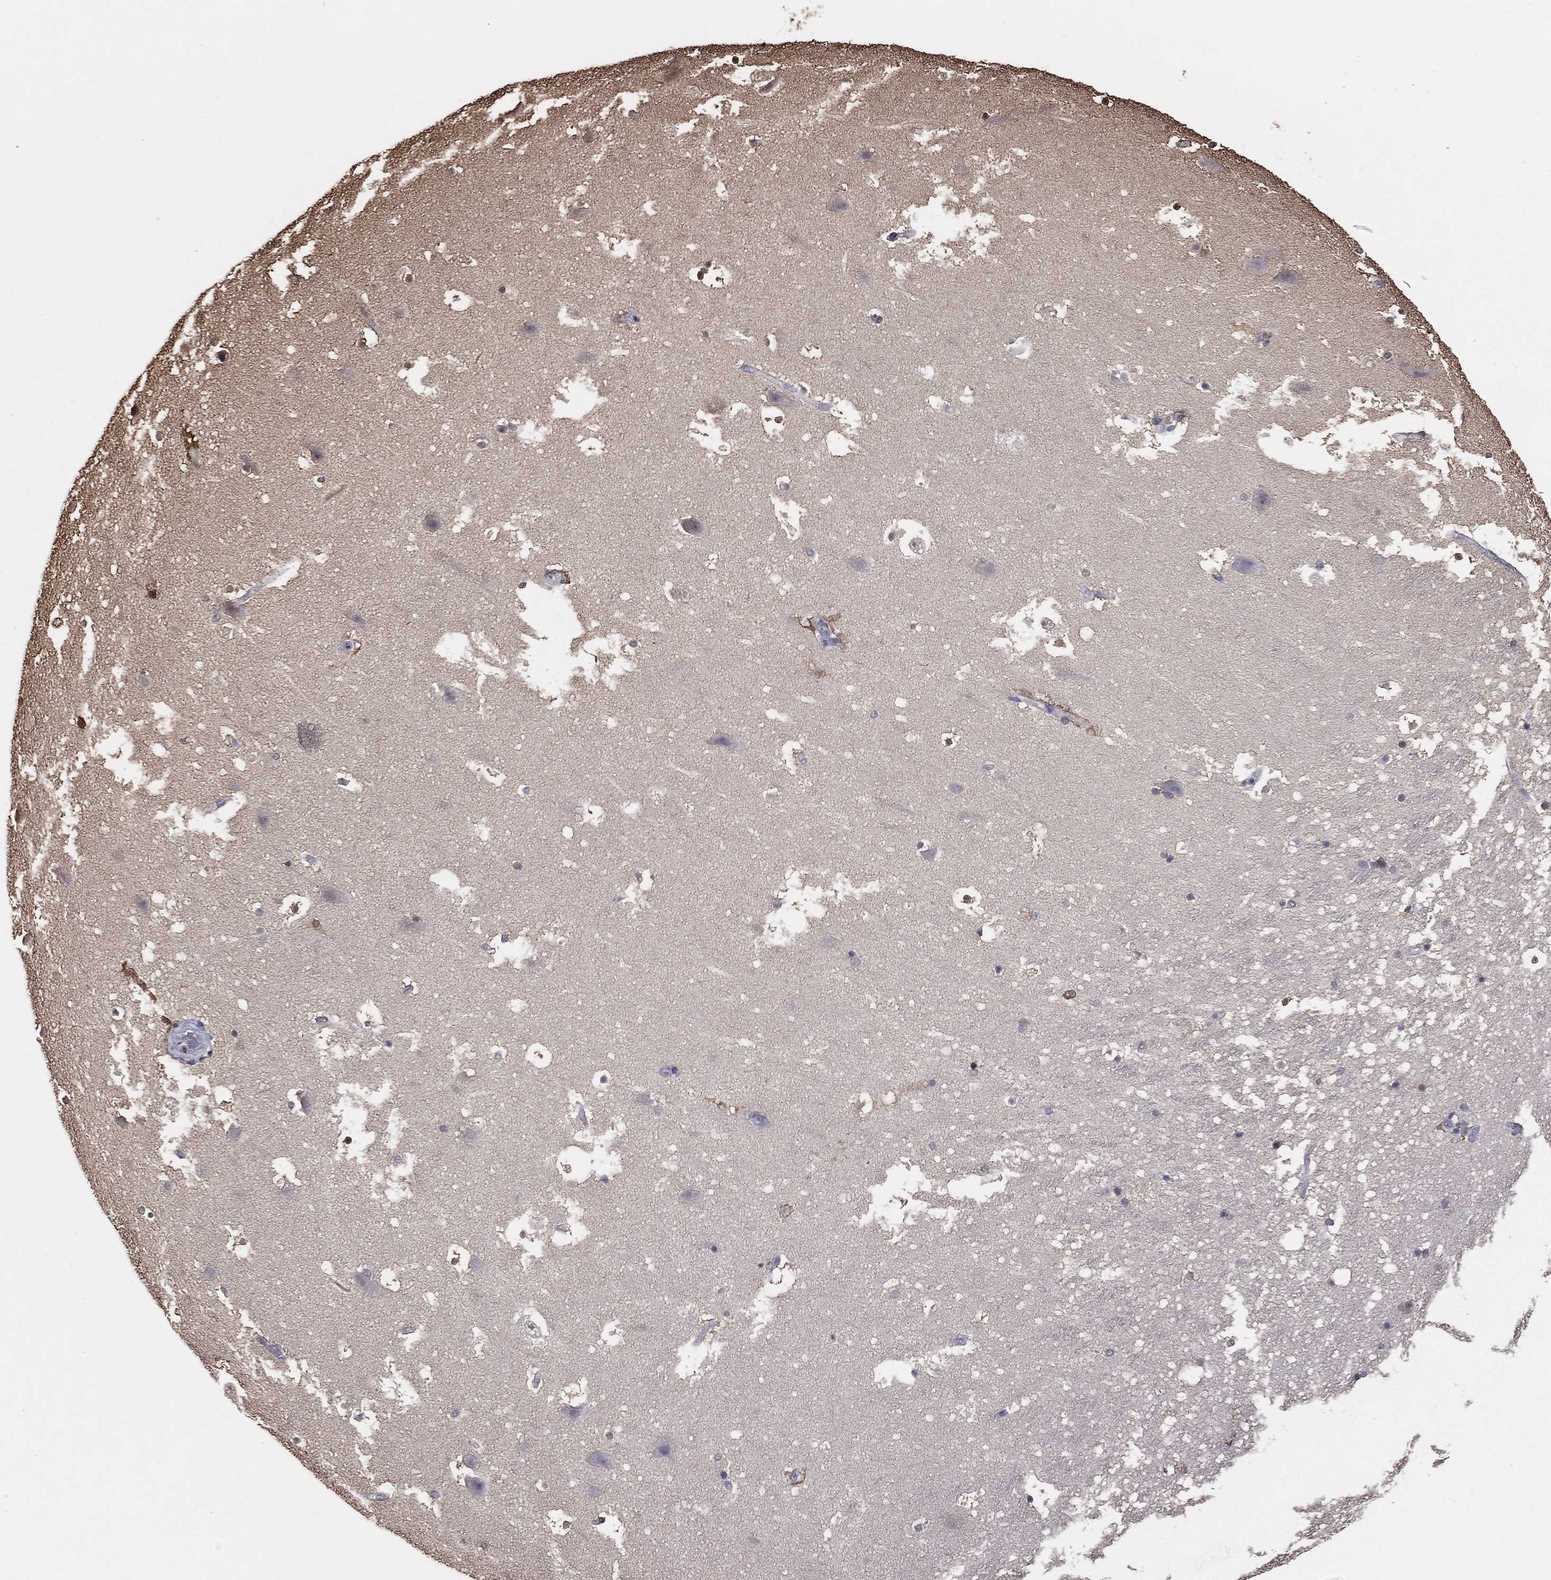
{"staining": {"intensity": "negative", "quantity": "none", "location": "none"}, "tissue": "hippocampus", "cell_type": "Glial cells", "image_type": "normal", "snomed": [{"axis": "morphology", "description": "Normal tissue, NOS"}, {"axis": "topography", "description": "Hippocampus"}], "caption": "Human hippocampus stained for a protein using immunohistochemistry demonstrates no staining in glial cells.", "gene": "GAPDH", "patient": {"sex": "male", "age": 51}}